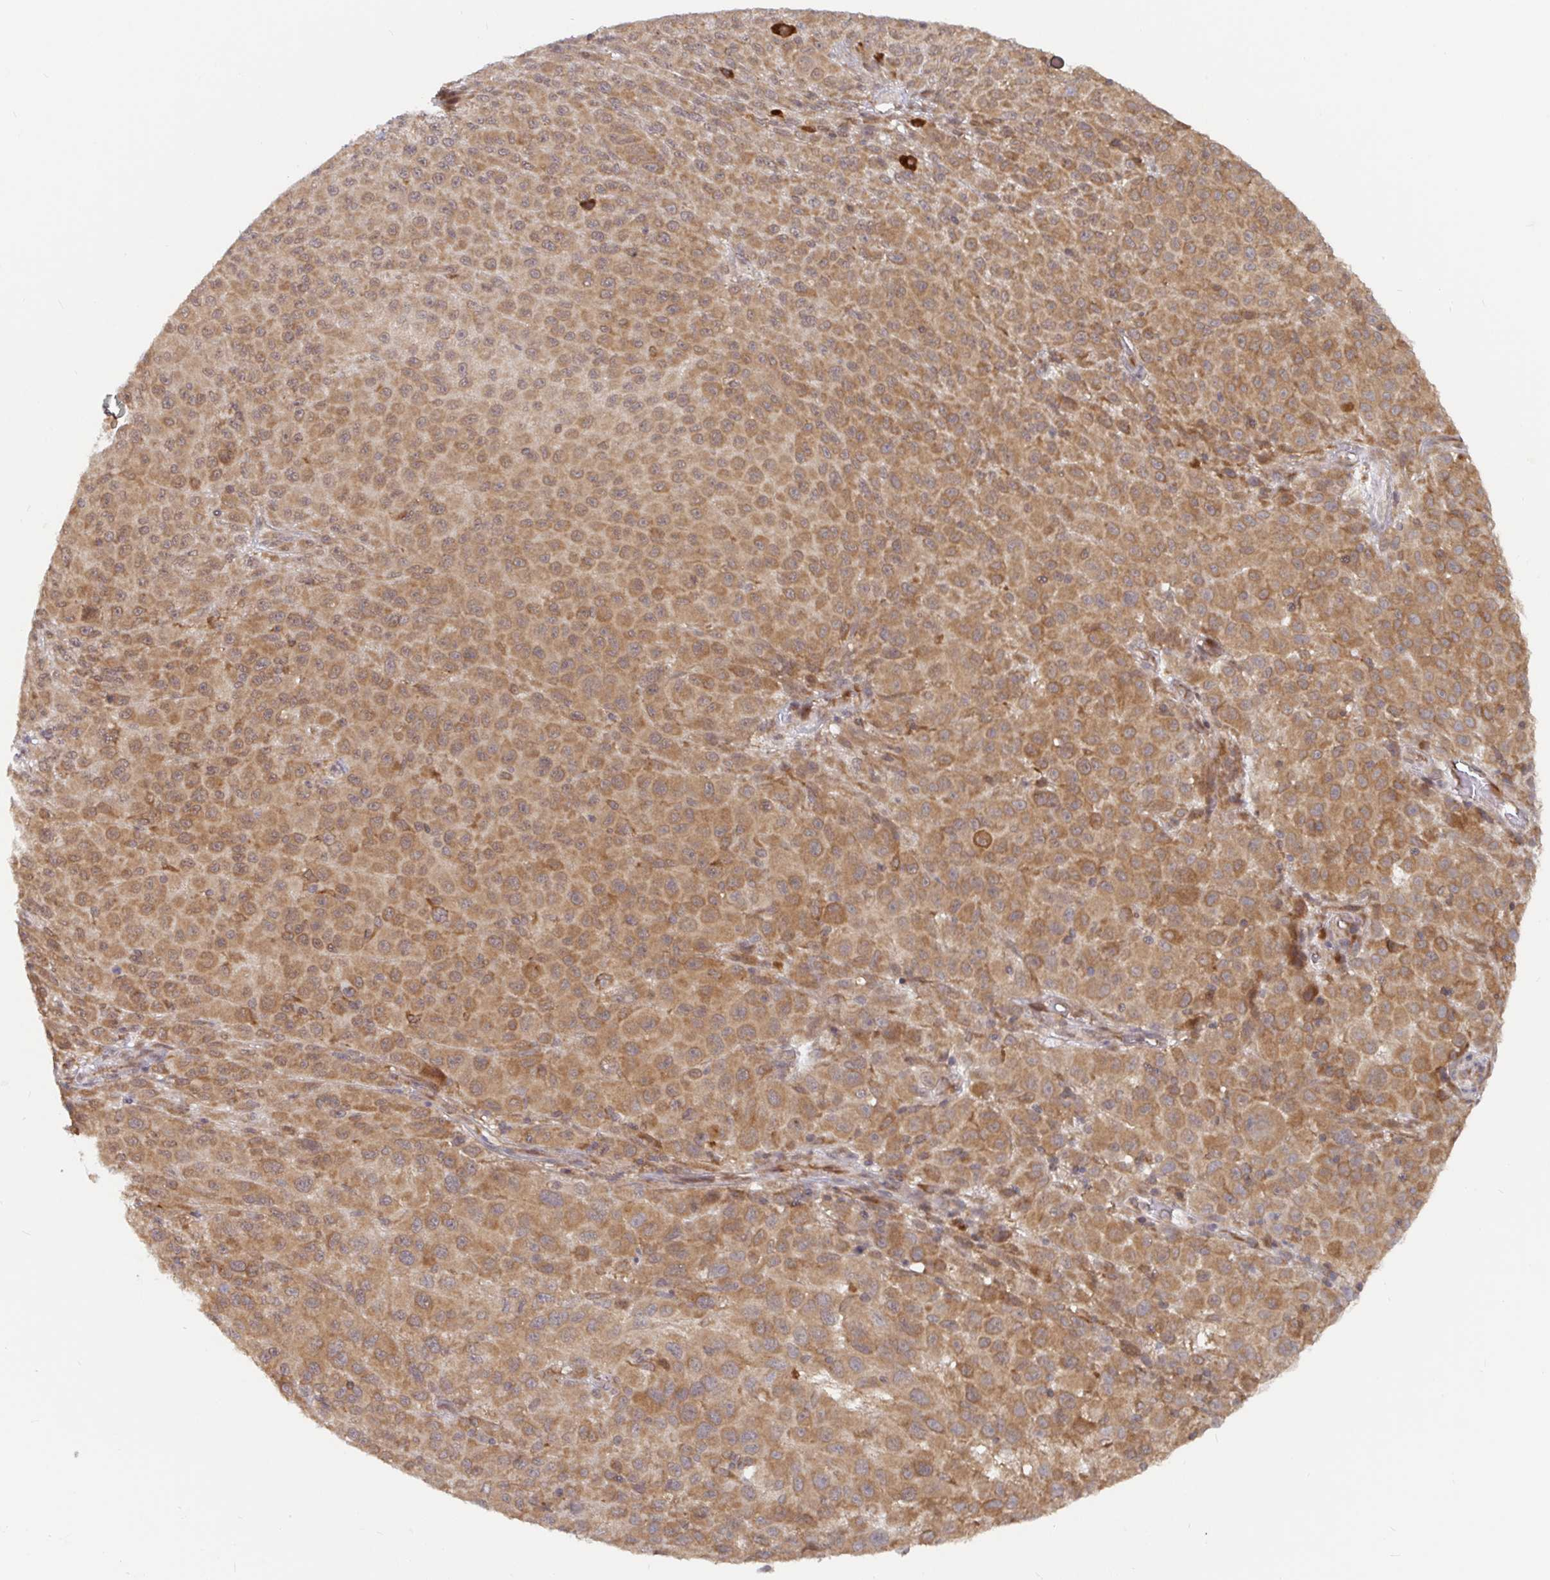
{"staining": {"intensity": "moderate", "quantity": ">75%", "location": "cytoplasmic/membranous"}, "tissue": "melanoma", "cell_type": "Tumor cells", "image_type": "cancer", "snomed": [{"axis": "morphology", "description": "Malignant melanoma, NOS"}, {"axis": "topography", "description": "Skin"}], "caption": "Malignant melanoma tissue shows moderate cytoplasmic/membranous expression in approximately >75% of tumor cells", "gene": "ALG1", "patient": {"sex": "male", "age": 73}}